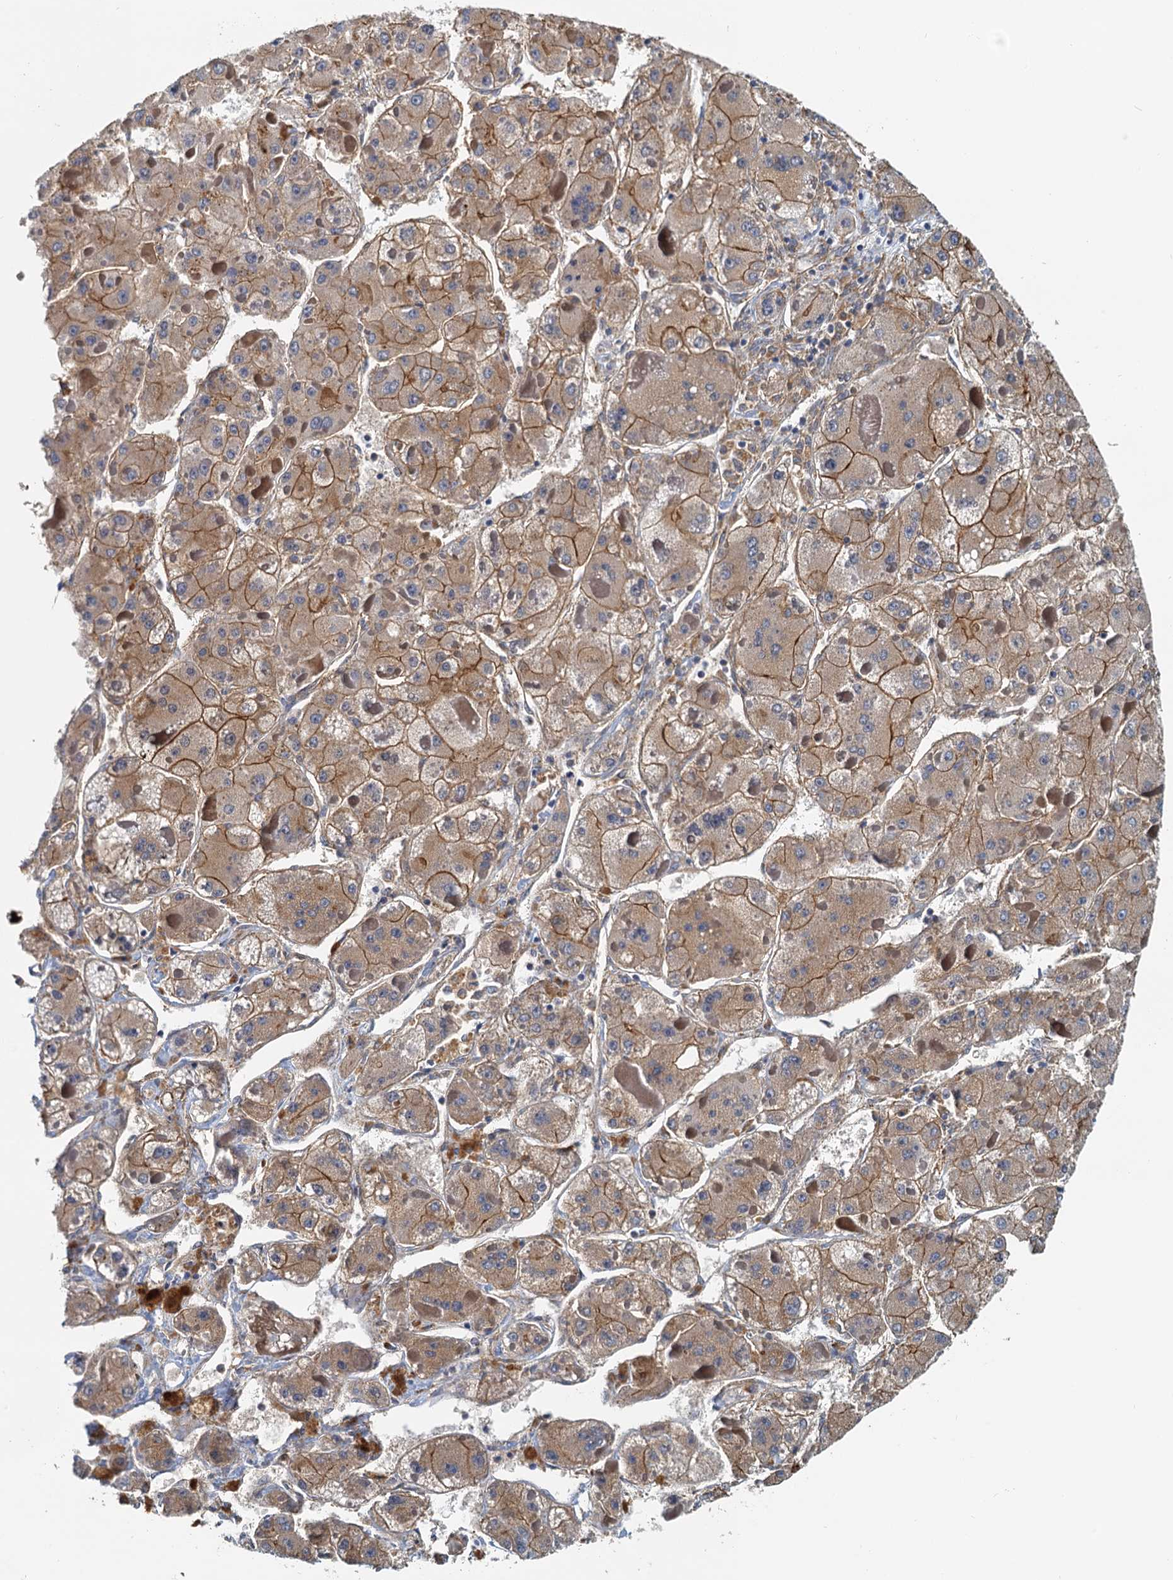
{"staining": {"intensity": "moderate", "quantity": ">75%", "location": "cytoplasmic/membranous"}, "tissue": "liver cancer", "cell_type": "Tumor cells", "image_type": "cancer", "snomed": [{"axis": "morphology", "description": "Carcinoma, Hepatocellular, NOS"}, {"axis": "topography", "description": "Liver"}], "caption": "Protein expression analysis of human liver cancer reveals moderate cytoplasmic/membranous expression in approximately >75% of tumor cells.", "gene": "NIPAL3", "patient": {"sex": "female", "age": 73}}